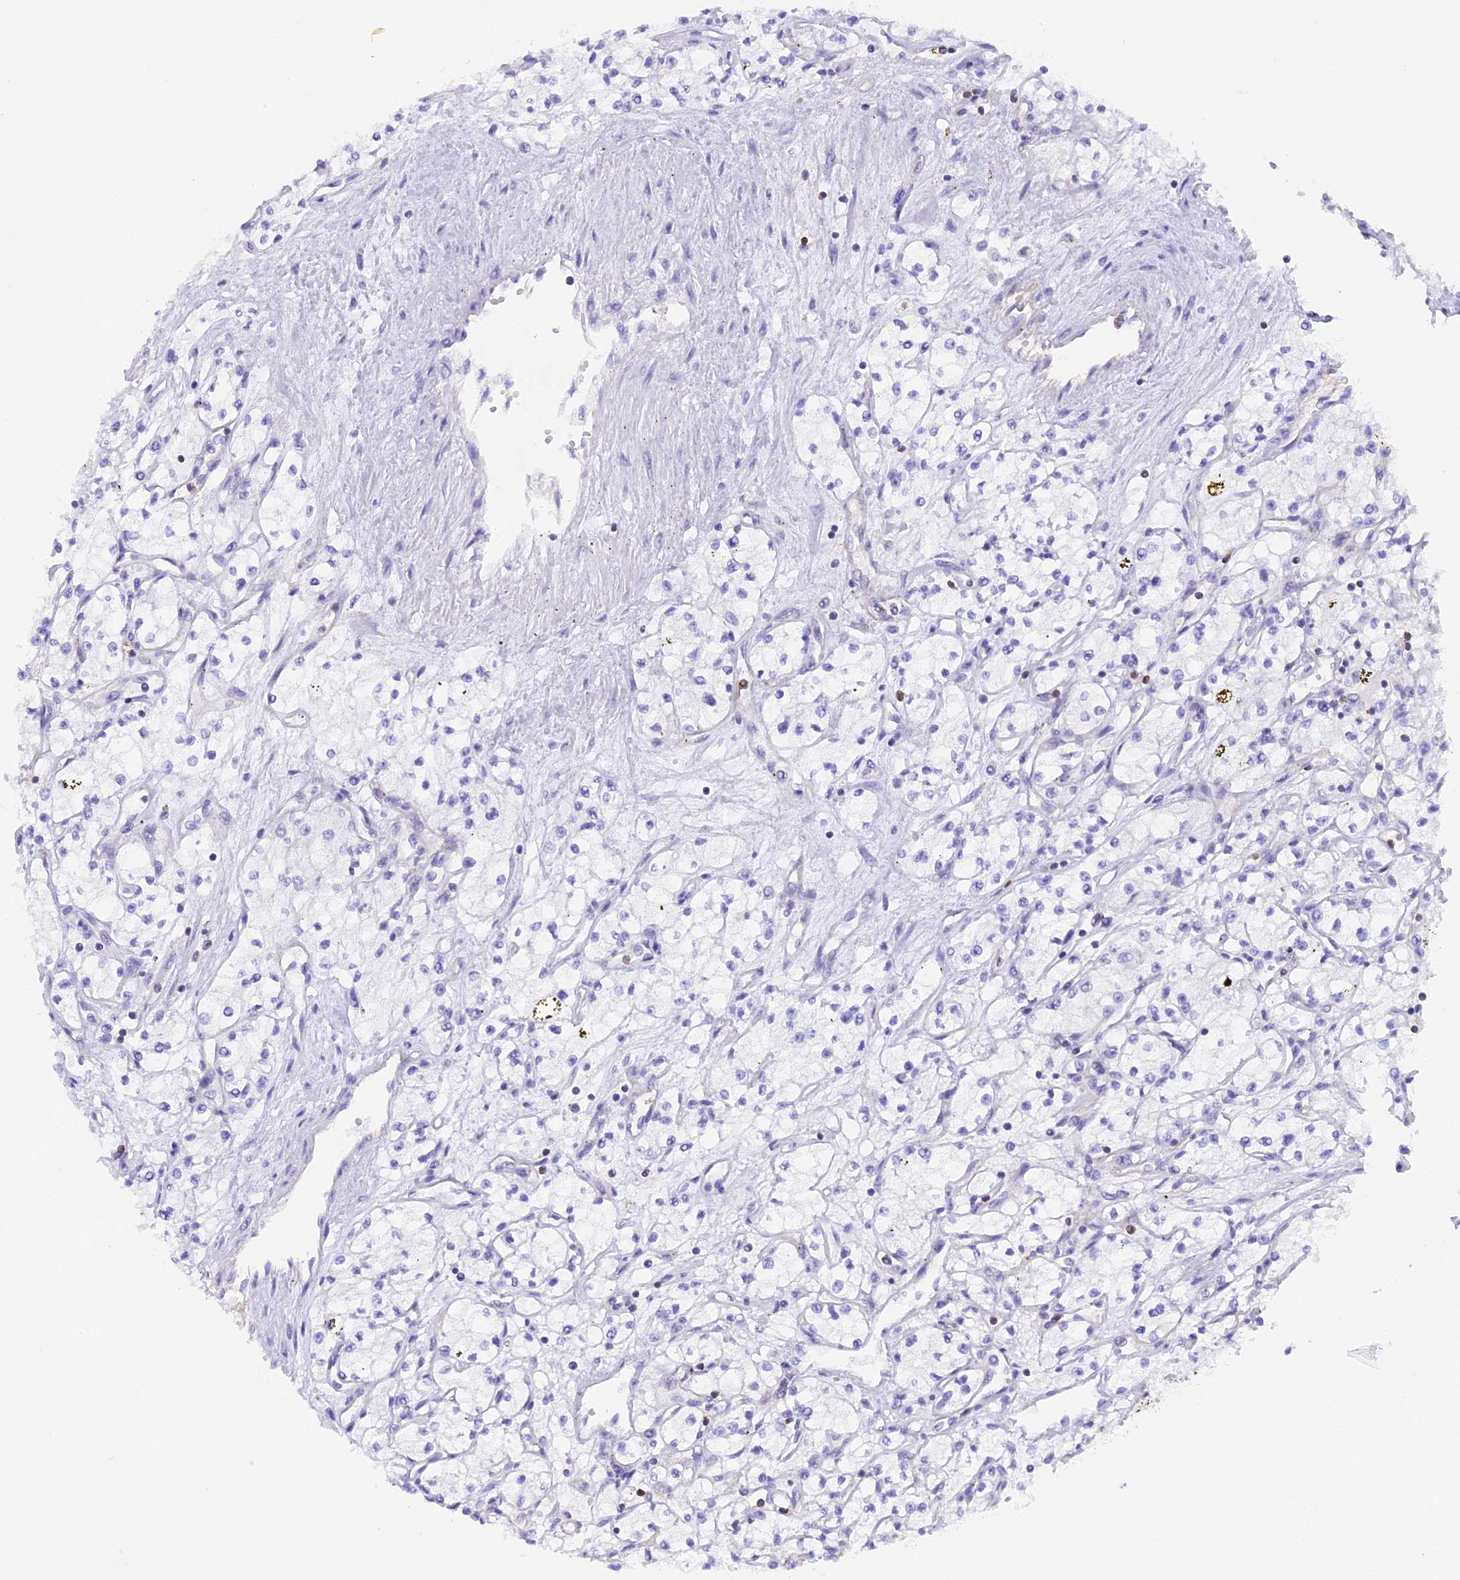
{"staining": {"intensity": "negative", "quantity": "none", "location": "none"}, "tissue": "renal cancer", "cell_type": "Tumor cells", "image_type": "cancer", "snomed": [{"axis": "morphology", "description": "Adenocarcinoma, NOS"}, {"axis": "topography", "description": "Kidney"}], "caption": "This photomicrograph is of renal cancer (adenocarcinoma) stained with IHC to label a protein in brown with the nuclei are counter-stained blue. There is no expression in tumor cells.", "gene": "FAM193A", "patient": {"sex": "male", "age": 59}}